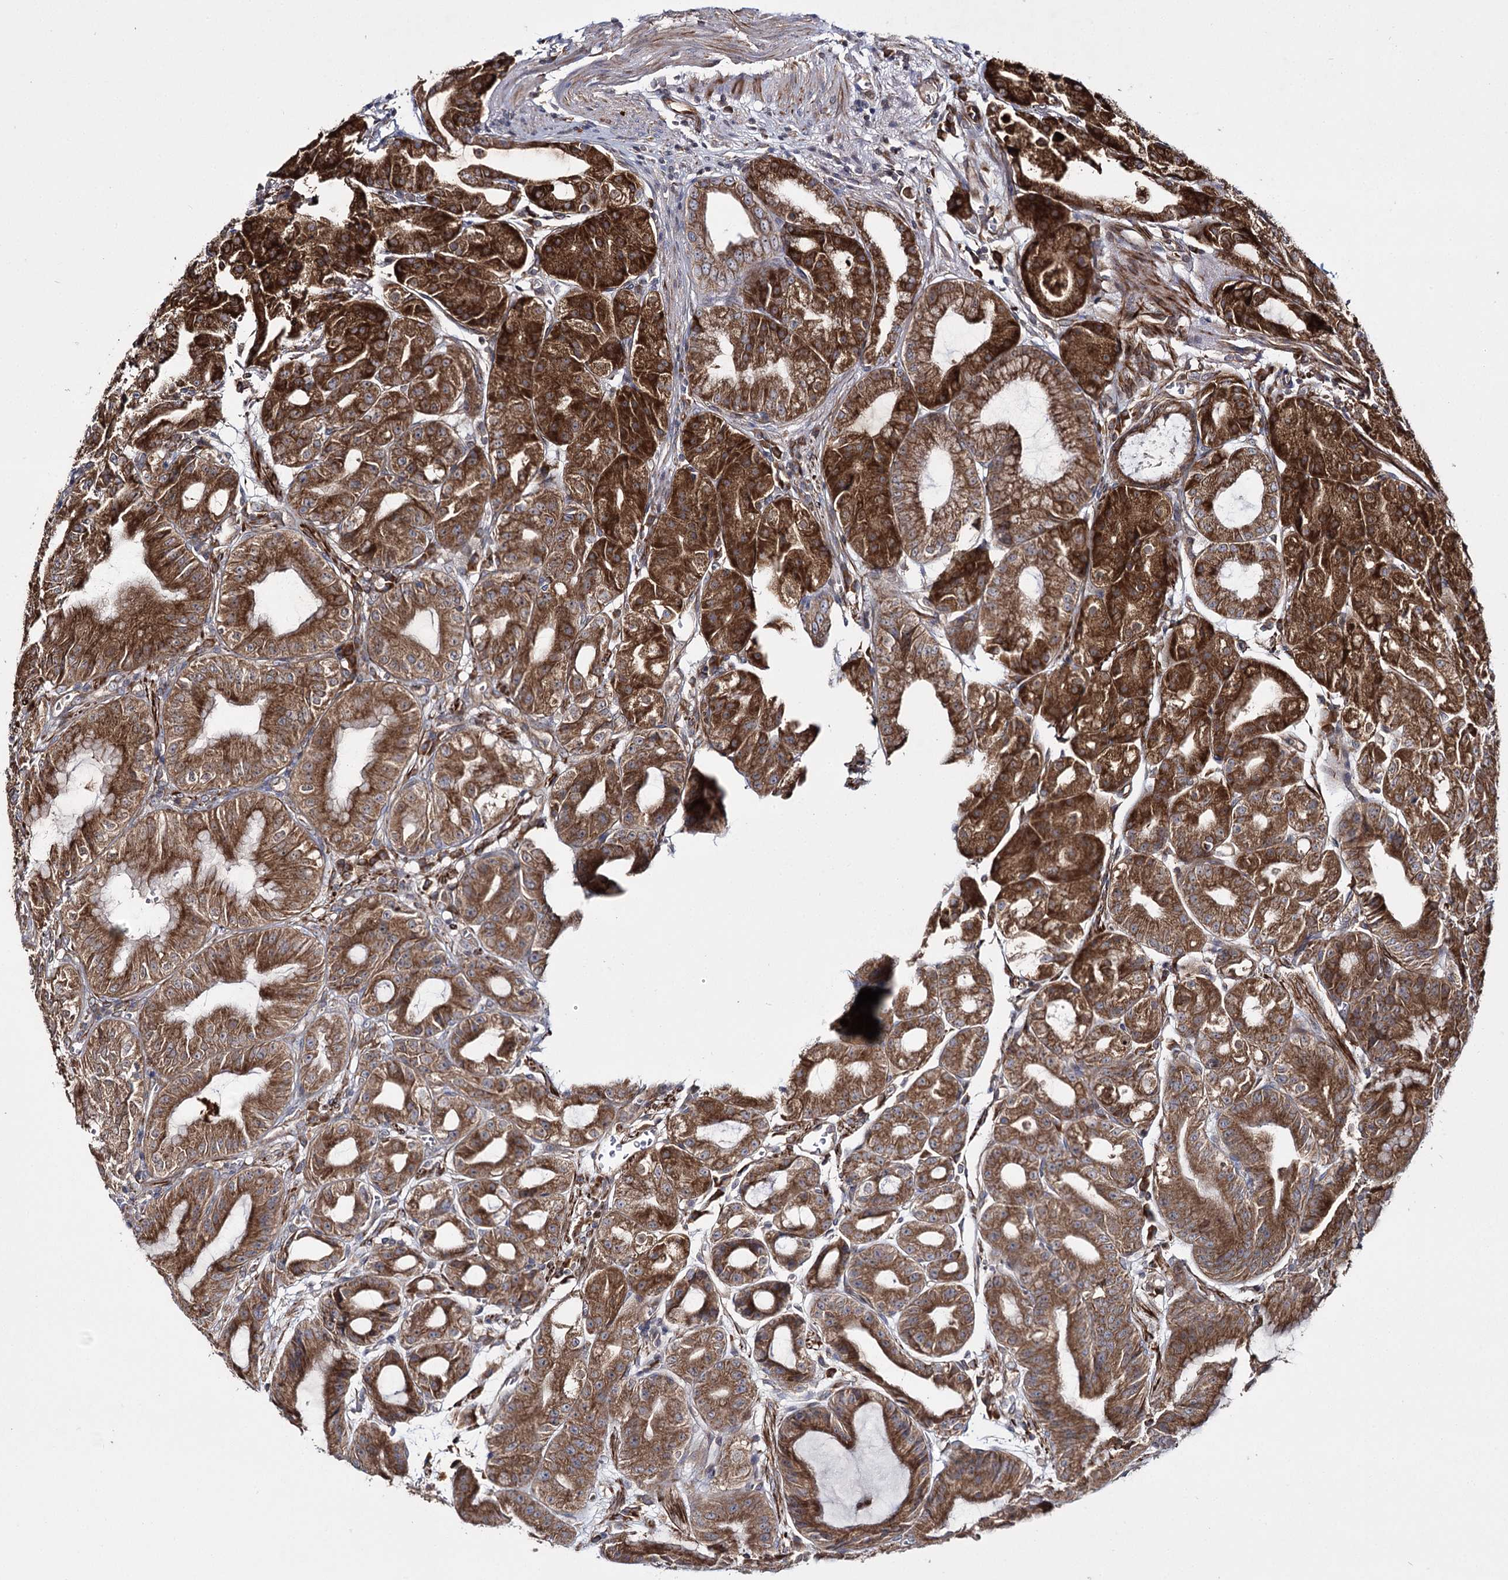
{"staining": {"intensity": "strong", "quantity": ">75%", "location": "cytoplasmic/membranous"}, "tissue": "stomach", "cell_type": "Glandular cells", "image_type": "normal", "snomed": [{"axis": "morphology", "description": "Normal tissue, NOS"}, {"axis": "topography", "description": "Stomach, upper"}, {"axis": "topography", "description": "Stomach, lower"}], "caption": "Stomach stained with immunohistochemistry (IHC) displays strong cytoplasmic/membranous positivity in approximately >75% of glandular cells. The protein of interest is stained brown, and the nuclei are stained in blue (DAB IHC with brightfield microscopy, high magnification).", "gene": "HECTD2", "patient": {"sex": "male", "age": 71}}